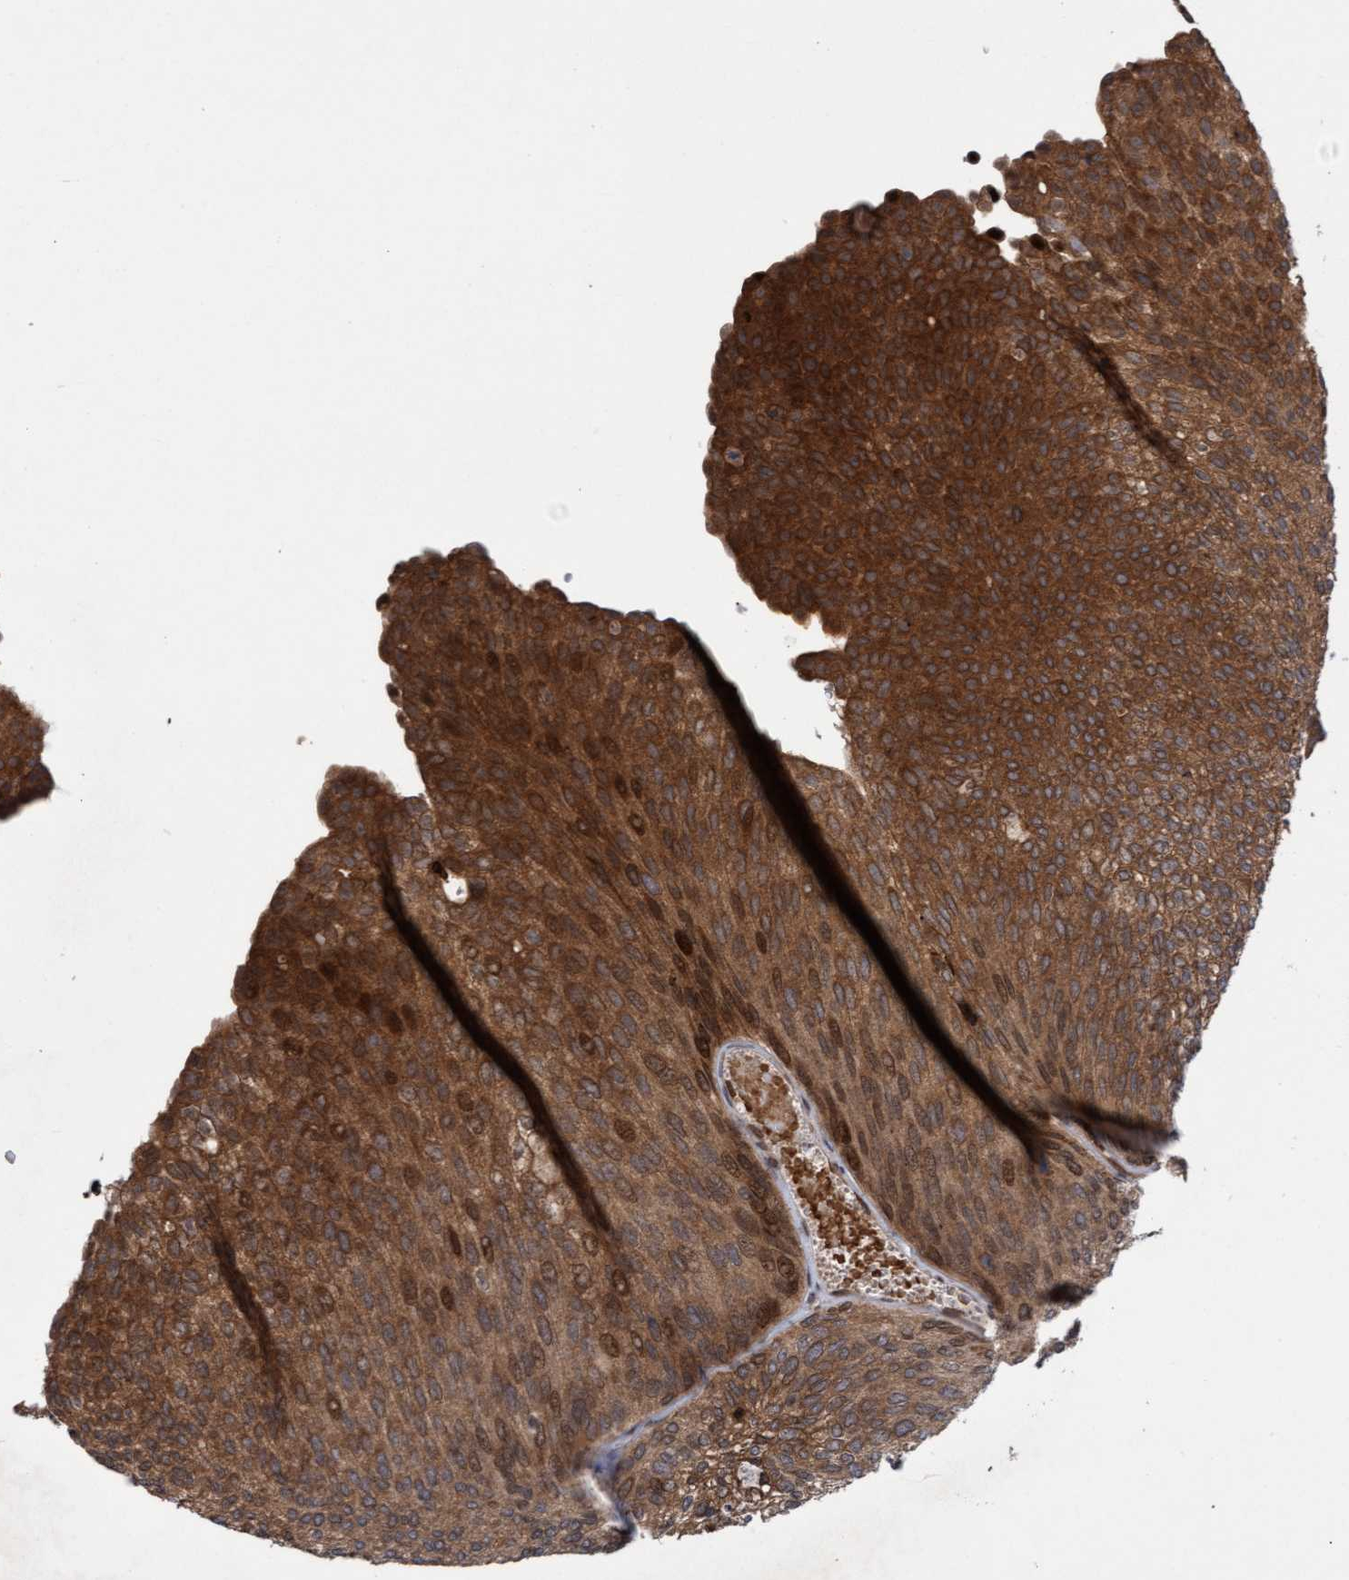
{"staining": {"intensity": "strong", "quantity": "25%-75%", "location": "cytoplasmic/membranous"}, "tissue": "urothelial cancer", "cell_type": "Tumor cells", "image_type": "cancer", "snomed": [{"axis": "morphology", "description": "Urothelial carcinoma, Low grade"}, {"axis": "topography", "description": "Urinary bladder"}], "caption": "IHC (DAB) staining of urothelial carcinoma (low-grade) exhibits strong cytoplasmic/membranous protein staining in about 25%-75% of tumor cells.", "gene": "TANC2", "patient": {"sex": "female", "age": 79}}